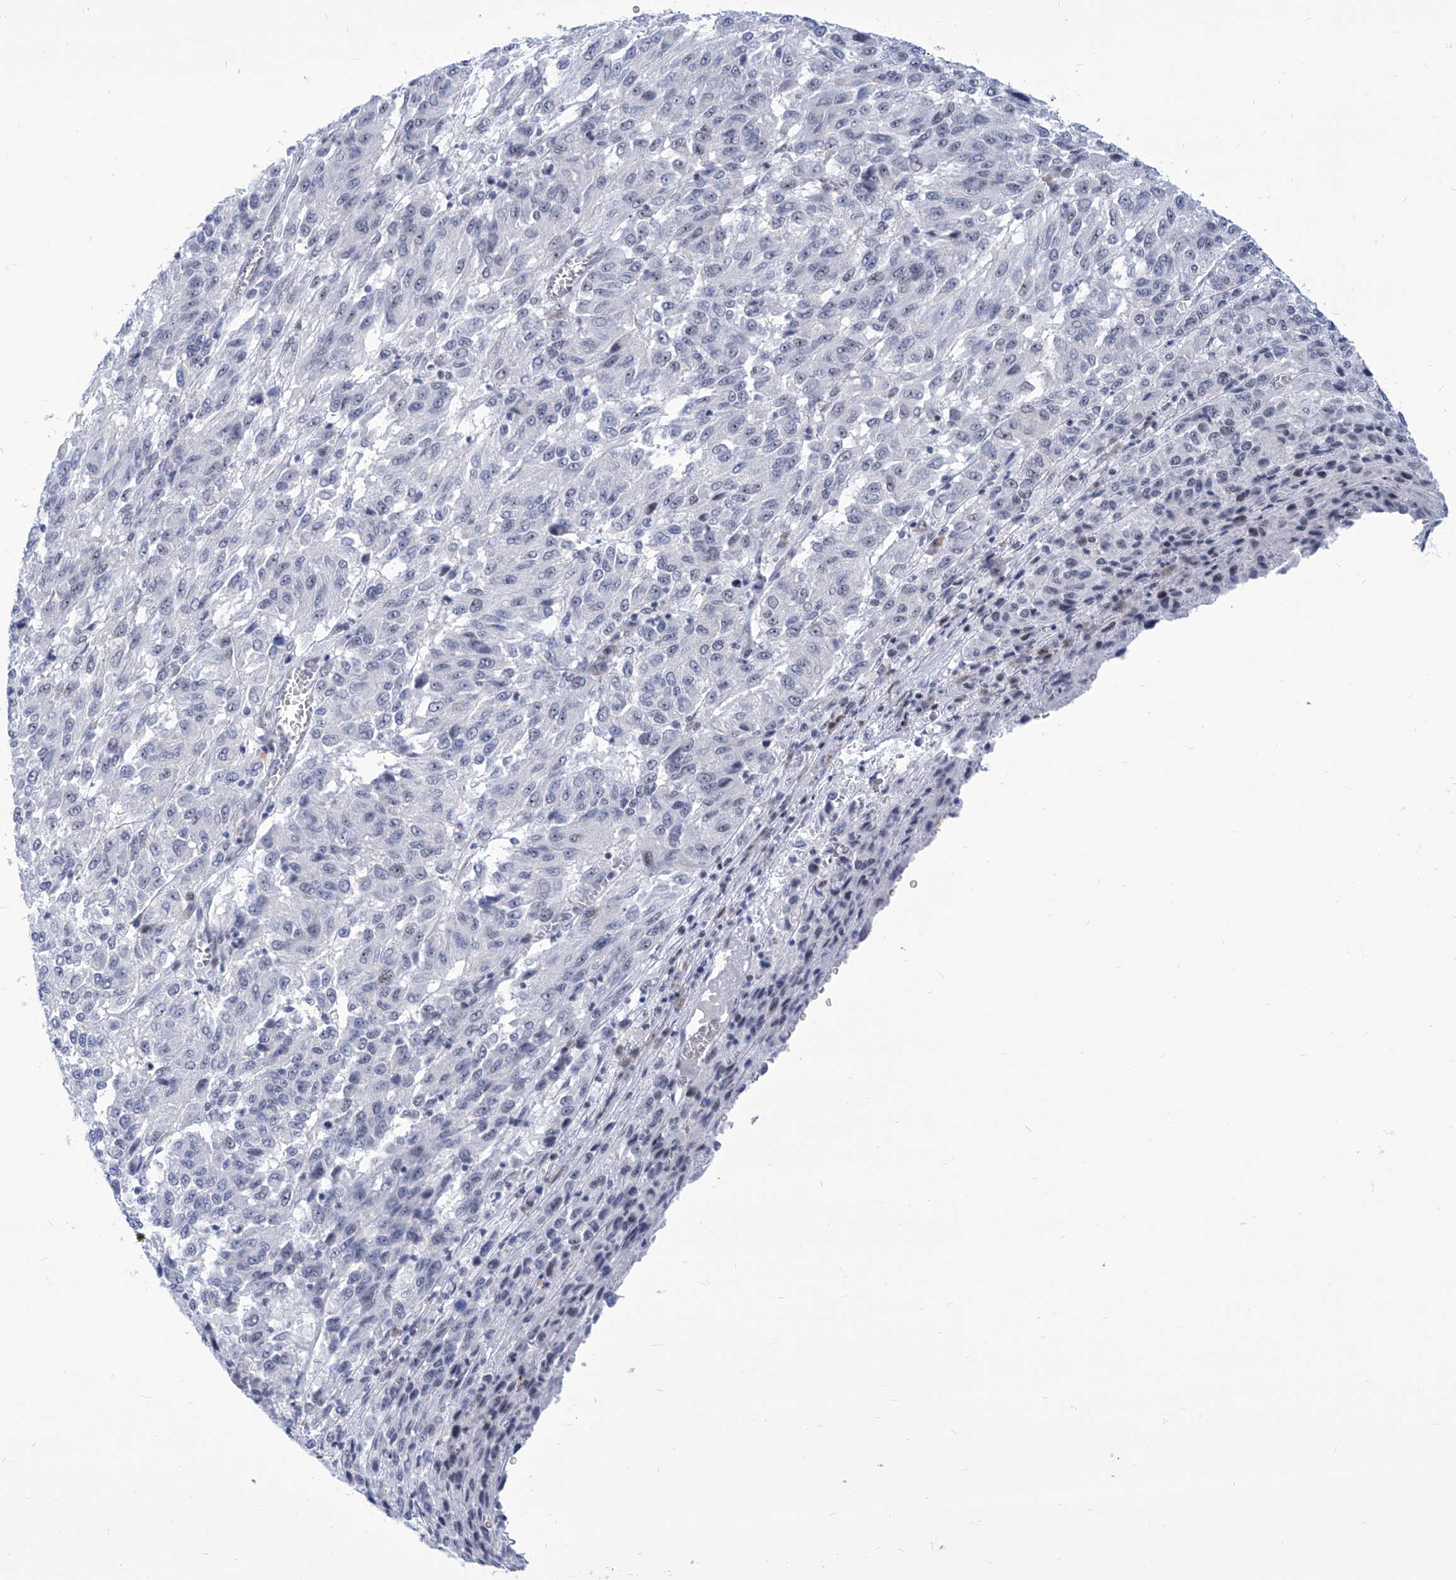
{"staining": {"intensity": "negative", "quantity": "none", "location": "none"}, "tissue": "melanoma", "cell_type": "Tumor cells", "image_type": "cancer", "snomed": [{"axis": "morphology", "description": "Malignant melanoma, Metastatic site"}, {"axis": "topography", "description": "Lung"}], "caption": "High power microscopy photomicrograph of an immunohistochemistry micrograph of melanoma, revealing no significant positivity in tumor cells. Nuclei are stained in blue.", "gene": "SART1", "patient": {"sex": "male", "age": 64}}